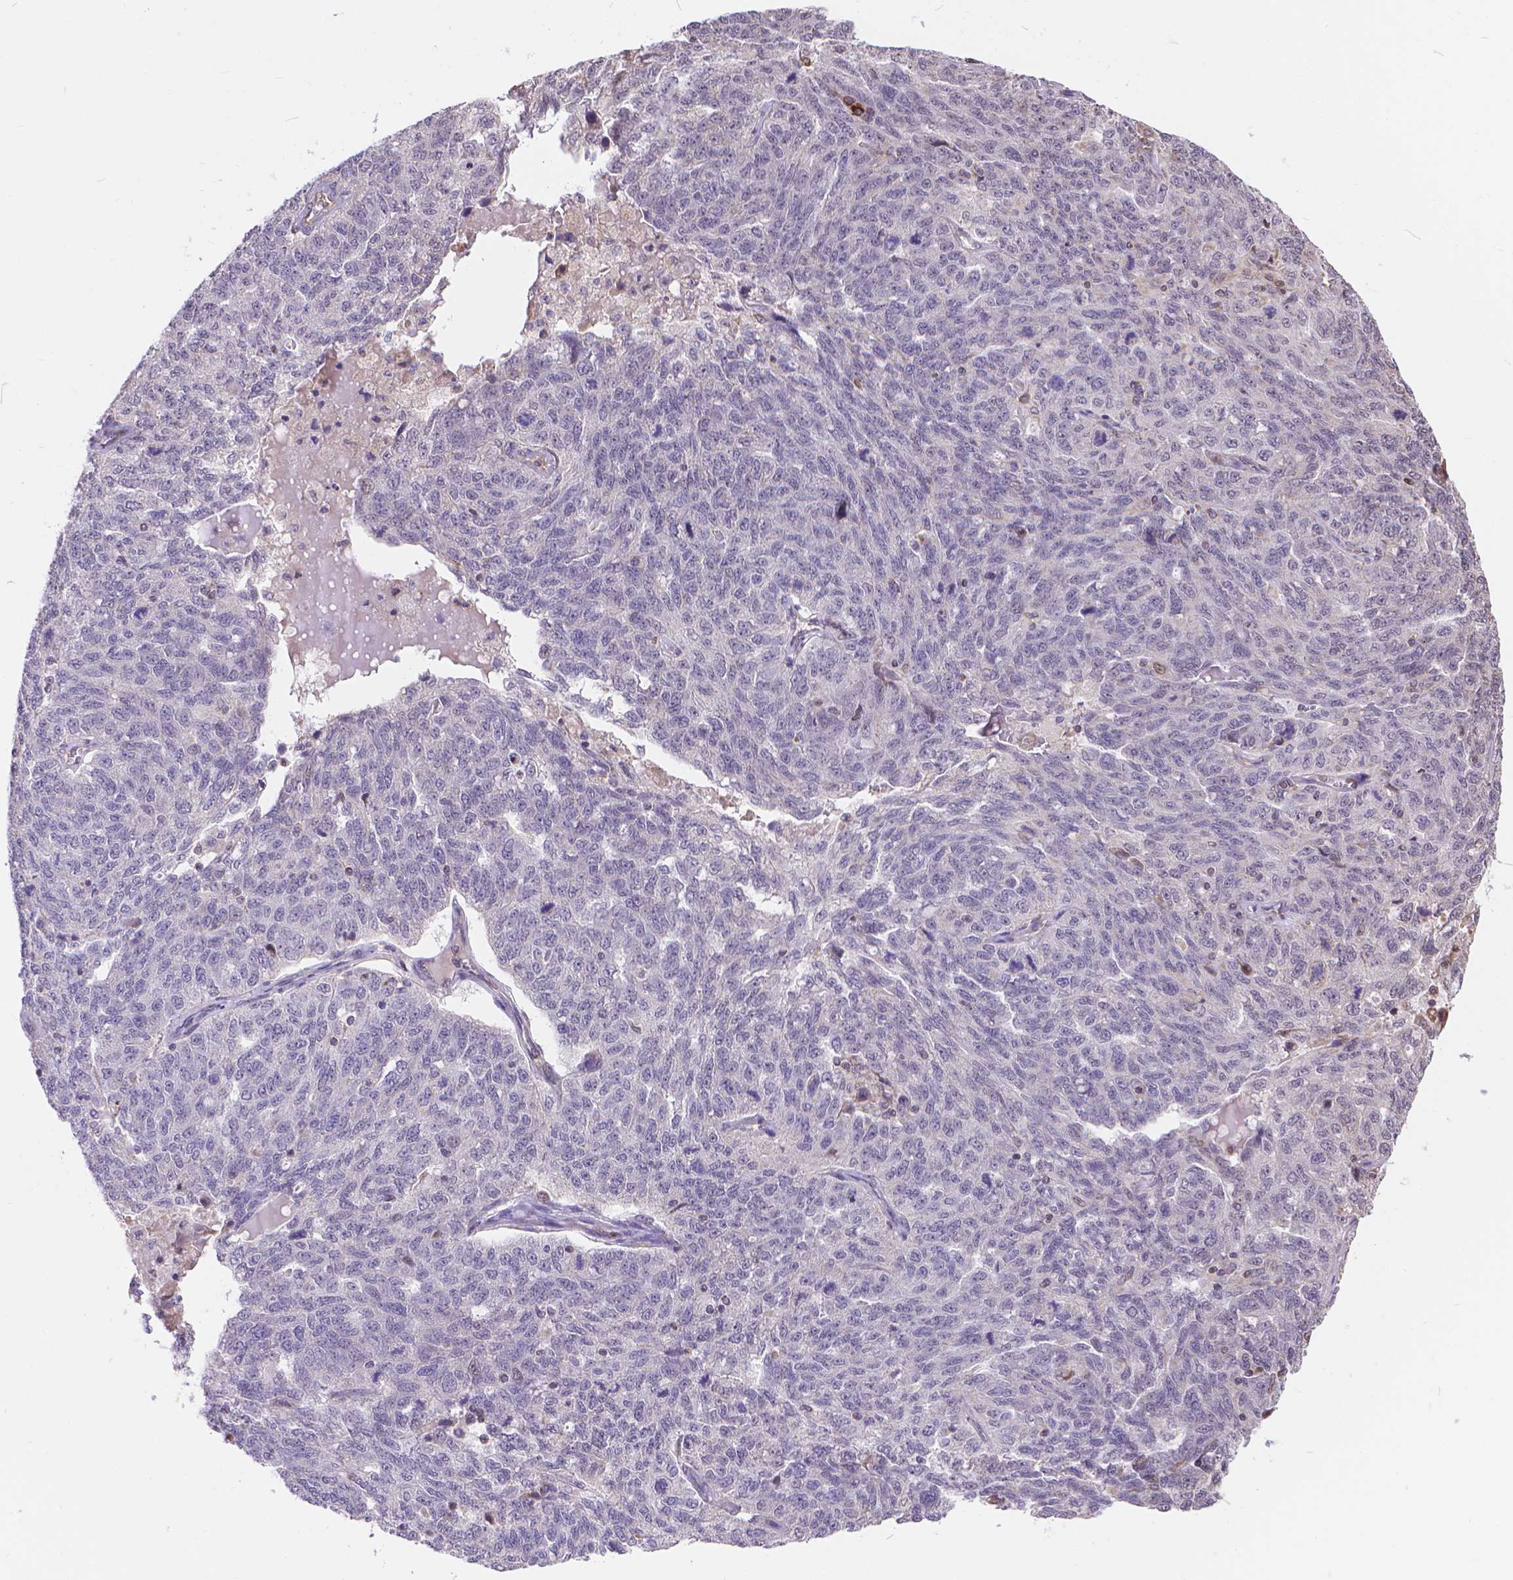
{"staining": {"intensity": "negative", "quantity": "none", "location": "none"}, "tissue": "ovarian cancer", "cell_type": "Tumor cells", "image_type": "cancer", "snomed": [{"axis": "morphology", "description": "Cystadenocarcinoma, serous, NOS"}, {"axis": "topography", "description": "Ovary"}], "caption": "This is a histopathology image of IHC staining of serous cystadenocarcinoma (ovarian), which shows no positivity in tumor cells.", "gene": "TMEM135", "patient": {"sex": "female", "age": 71}}